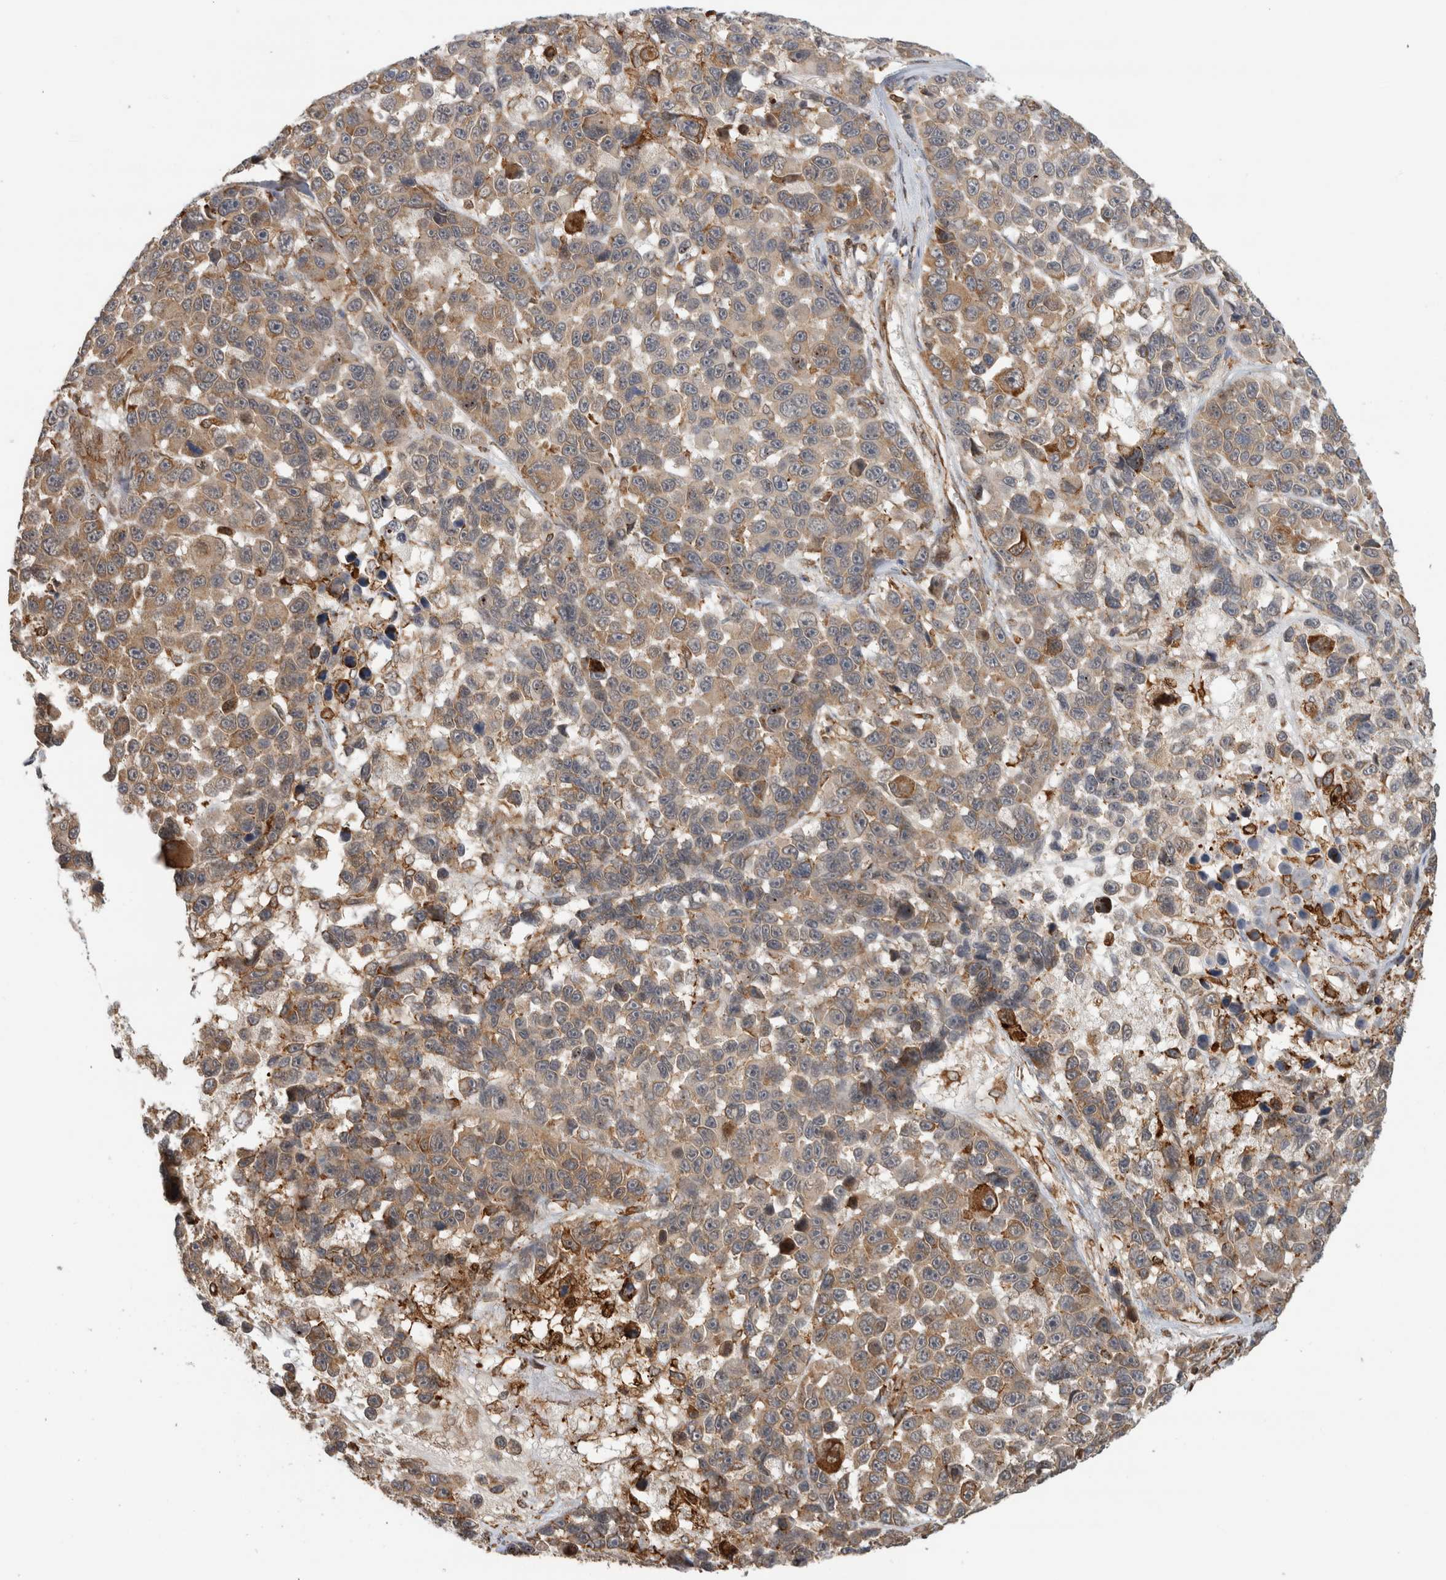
{"staining": {"intensity": "weak", "quantity": "25%-75%", "location": "cytoplasmic/membranous"}, "tissue": "melanoma", "cell_type": "Tumor cells", "image_type": "cancer", "snomed": [{"axis": "morphology", "description": "Malignant melanoma, NOS"}, {"axis": "topography", "description": "Skin"}], "caption": "High-power microscopy captured an IHC photomicrograph of malignant melanoma, revealing weak cytoplasmic/membranous expression in approximately 25%-75% of tumor cells.", "gene": "MS4A7", "patient": {"sex": "male", "age": 53}}